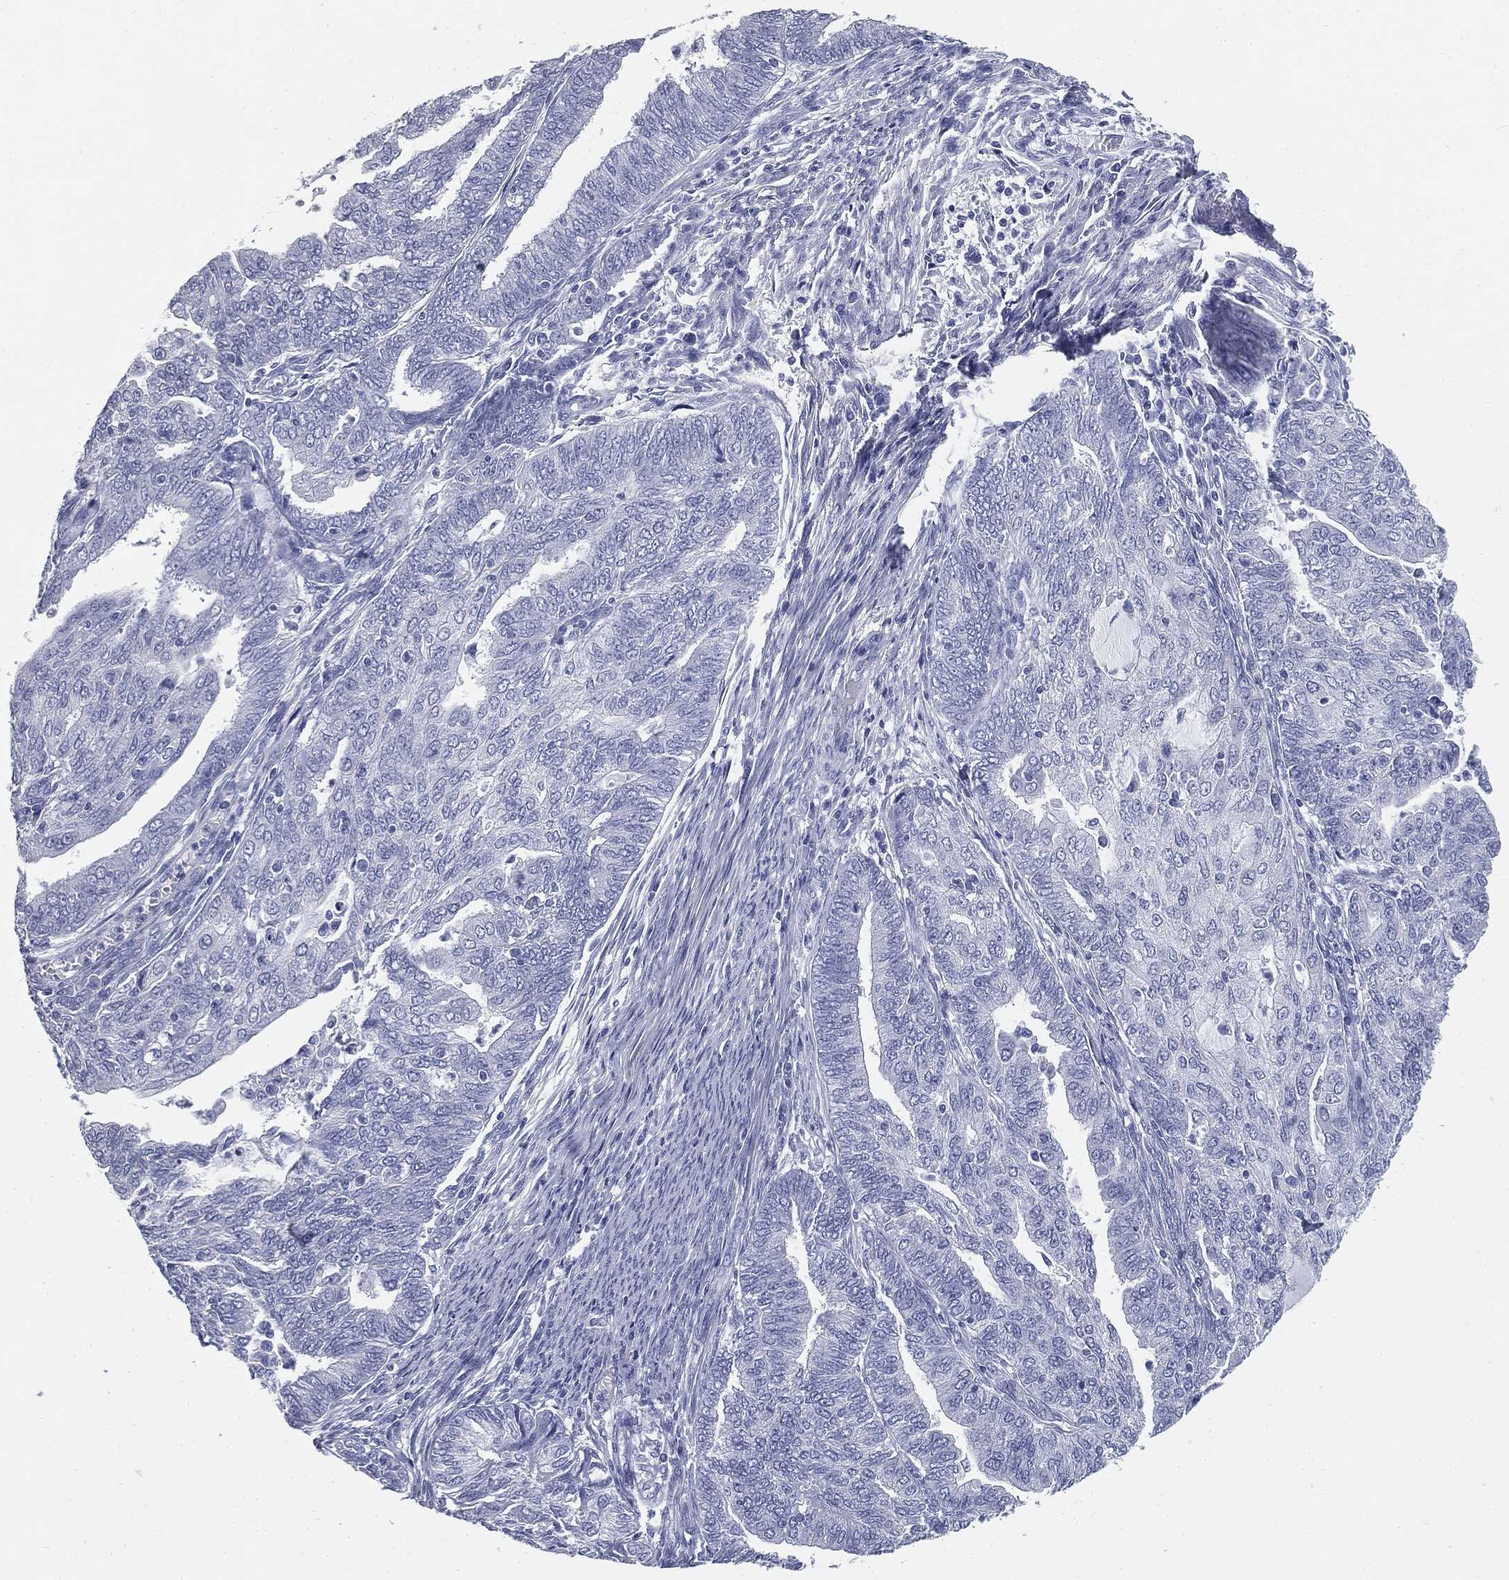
{"staining": {"intensity": "negative", "quantity": "none", "location": "none"}, "tissue": "endometrial cancer", "cell_type": "Tumor cells", "image_type": "cancer", "snomed": [{"axis": "morphology", "description": "Adenocarcinoma, NOS"}, {"axis": "topography", "description": "Endometrium"}], "caption": "DAB immunohistochemical staining of human endometrial cancer (adenocarcinoma) reveals no significant expression in tumor cells. (DAB (3,3'-diaminobenzidine) IHC visualized using brightfield microscopy, high magnification).", "gene": "CUZD1", "patient": {"sex": "female", "age": 82}}